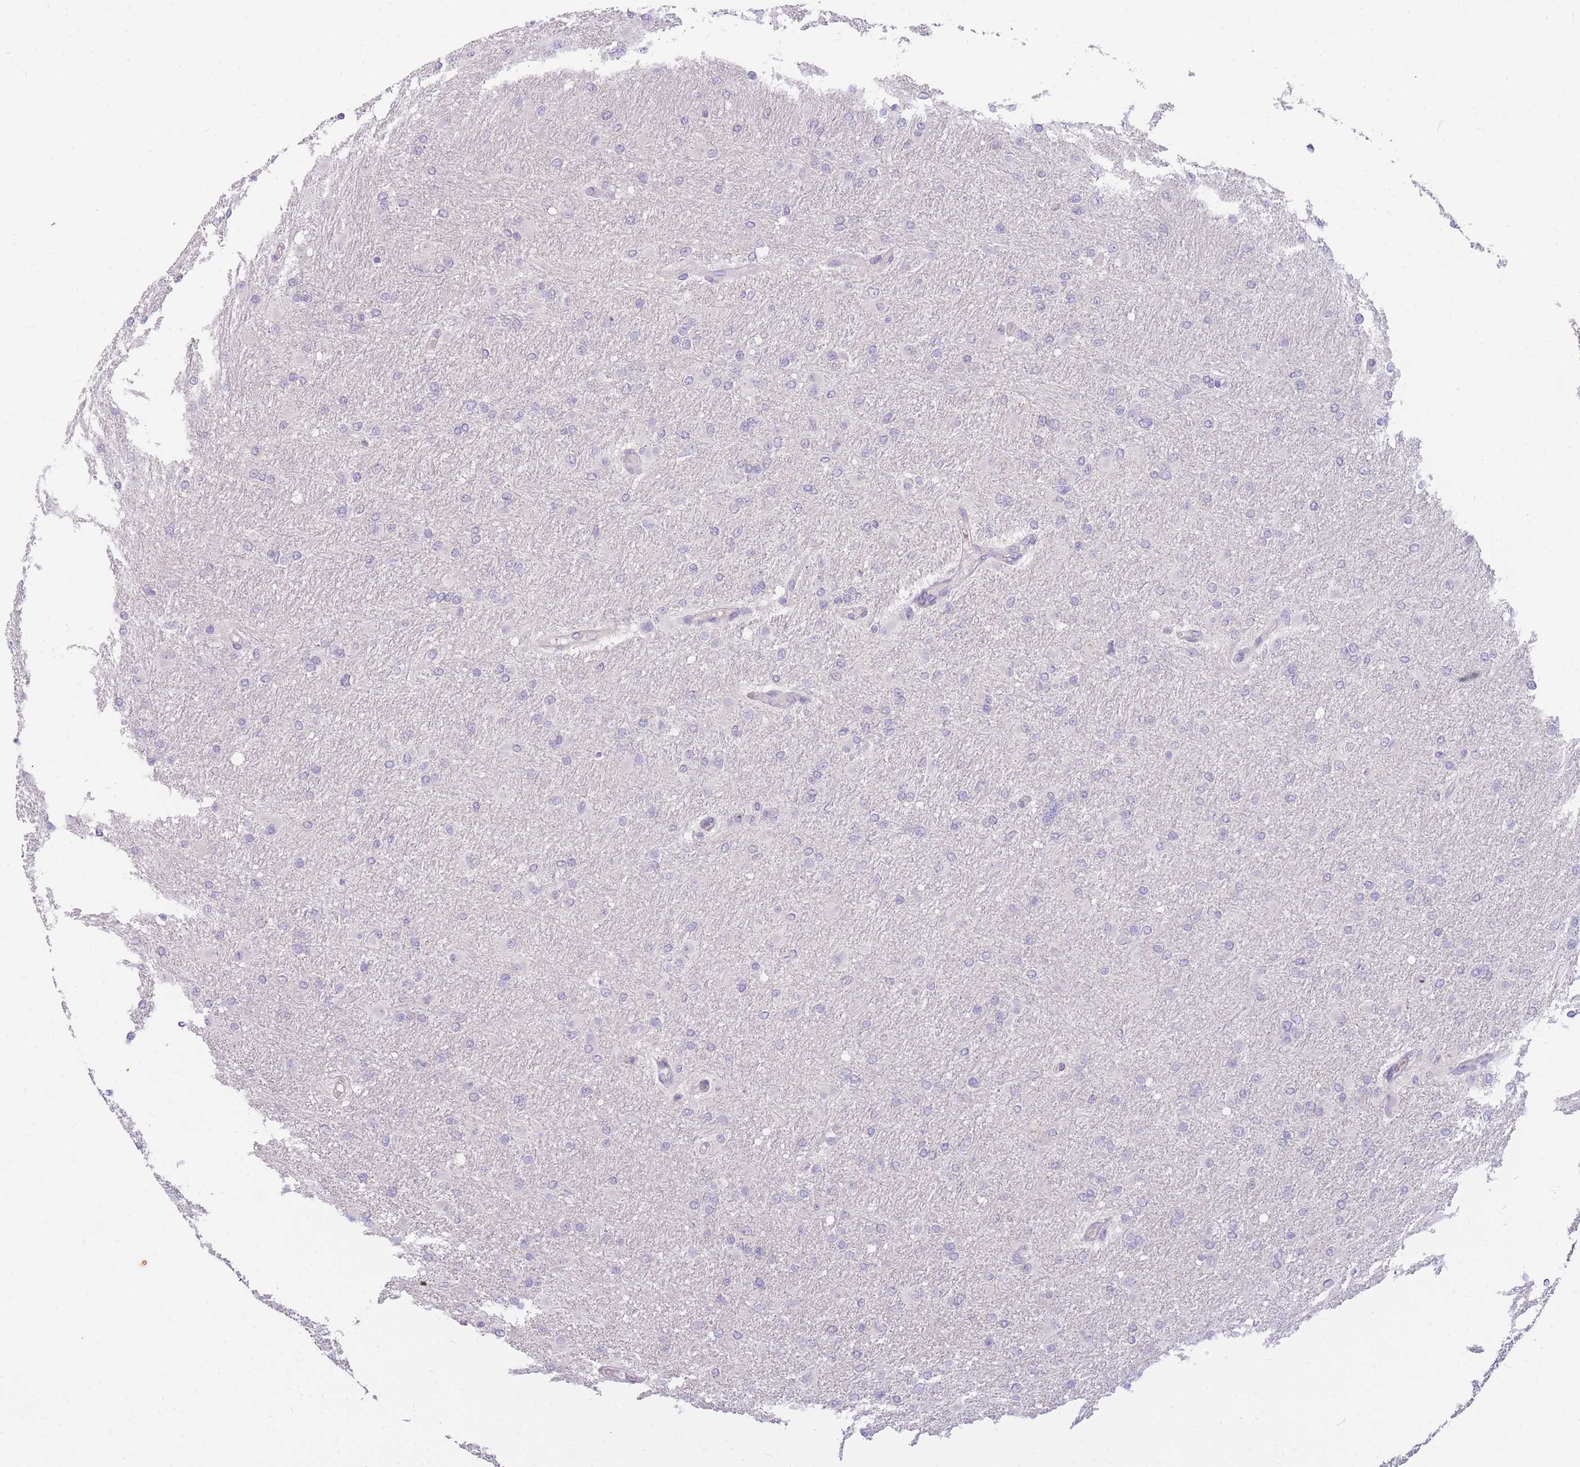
{"staining": {"intensity": "negative", "quantity": "none", "location": "none"}, "tissue": "glioma", "cell_type": "Tumor cells", "image_type": "cancer", "snomed": [{"axis": "morphology", "description": "Glioma, malignant, High grade"}, {"axis": "topography", "description": "Cerebral cortex"}], "caption": "IHC of malignant glioma (high-grade) shows no staining in tumor cells. (Brightfield microscopy of DAB (3,3'-diaminobenzidine) immunohistochemistry (IHC) at high magnification).", "gene": "TPSD1", "patient": {"sex": "female", "age": 36}}